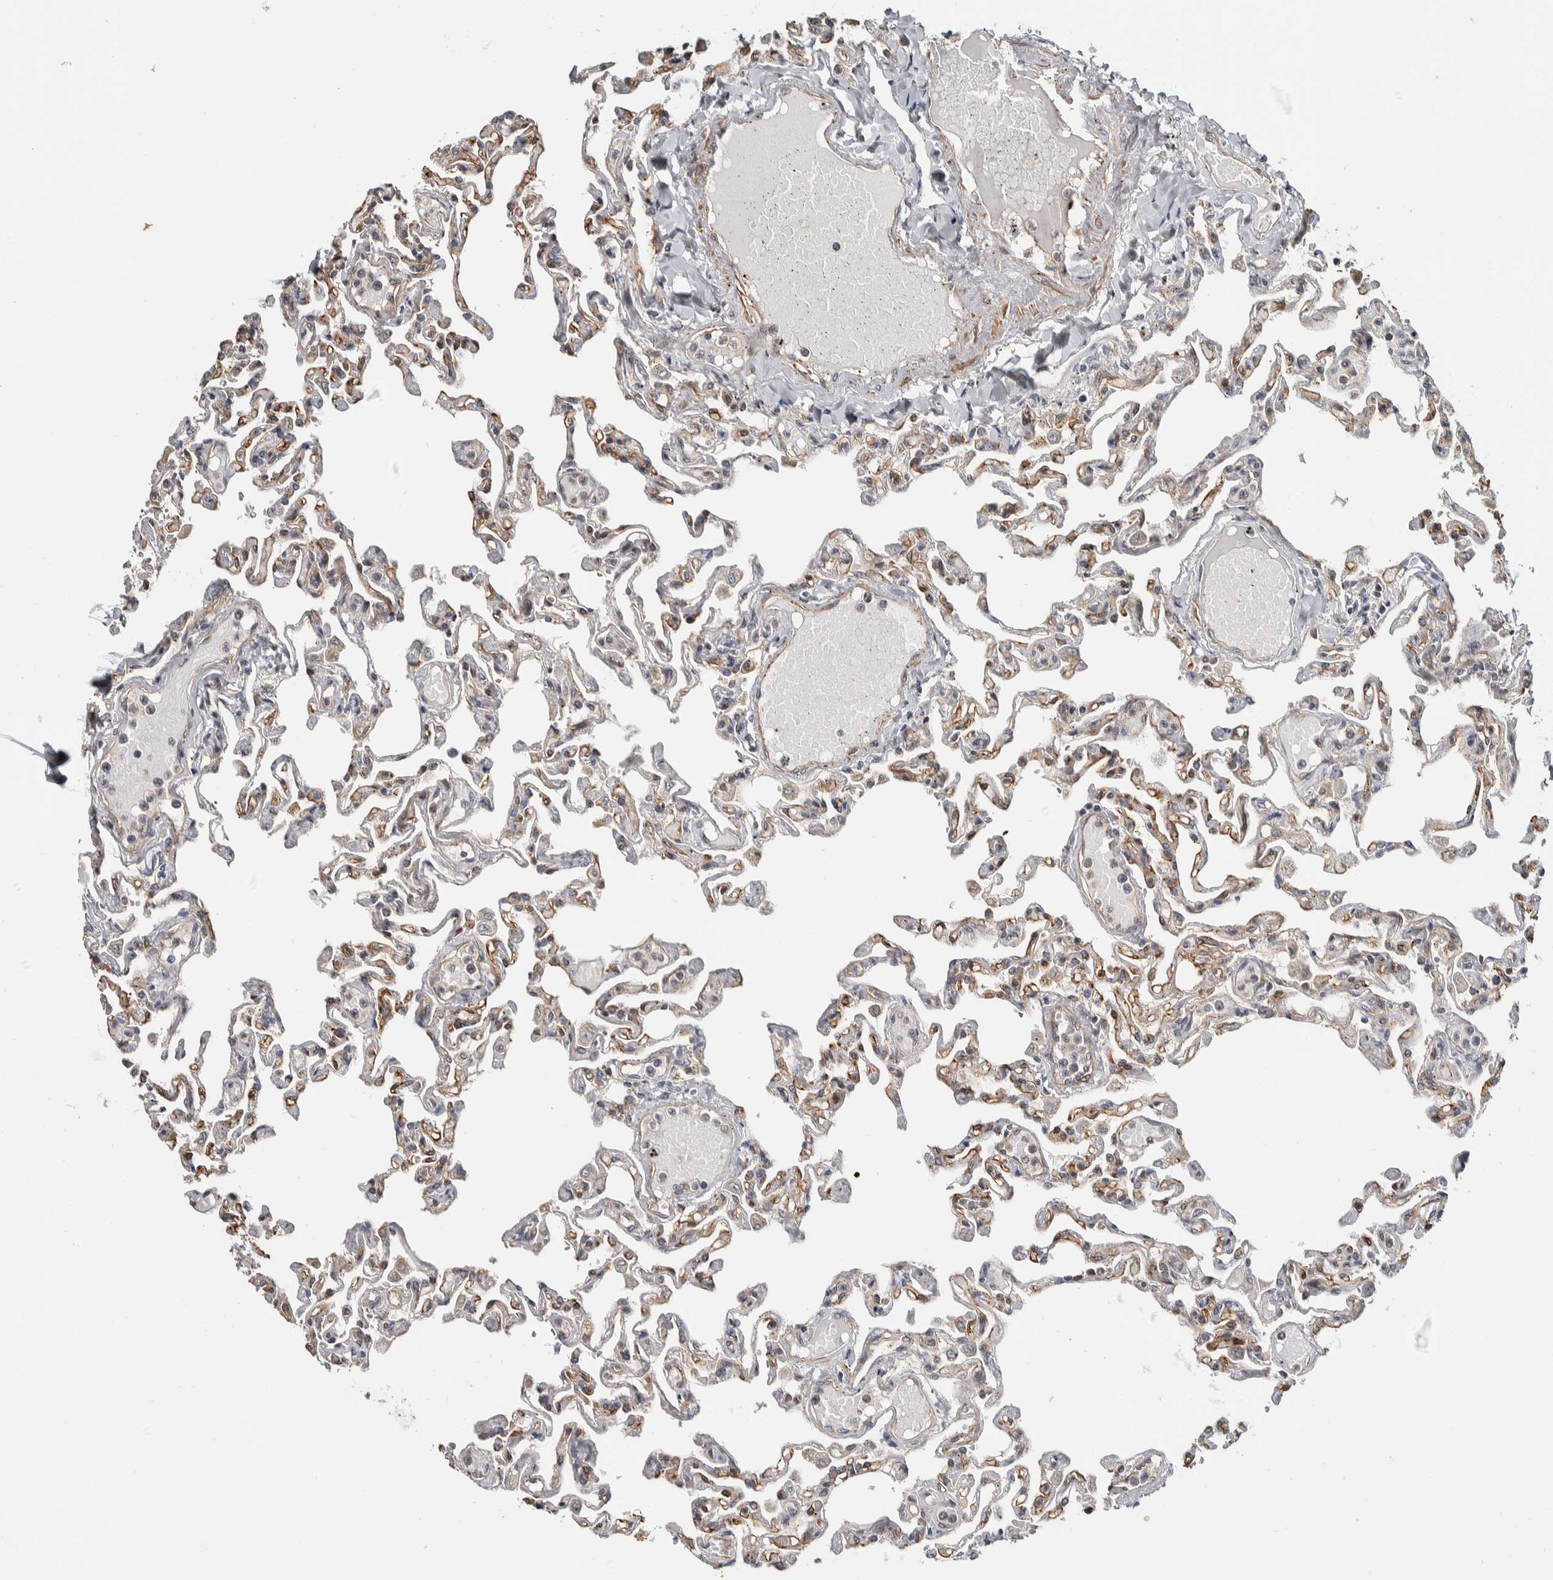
{"staining": {"intensity": "weak", "quantity": ">75%", "location": "cytoplasmic/membranous"}, "tissue": "lung", "cell_type": "Alveolar cells", "image_type": "normal", "snomed": [{"axis": "morphology", "description": "Normal tissue, NOS"}, {"axis": "topography", "description": "Lung"}], "caption": "An immunohistochemistry micrograph of normal tissue is shown. Protein staining in brown highlights weak cytoplasmic/membranous positivity in lung within alveolar cells.", "gene": "CHMP4C", "patient": {"sex": "male", "age": 21}}